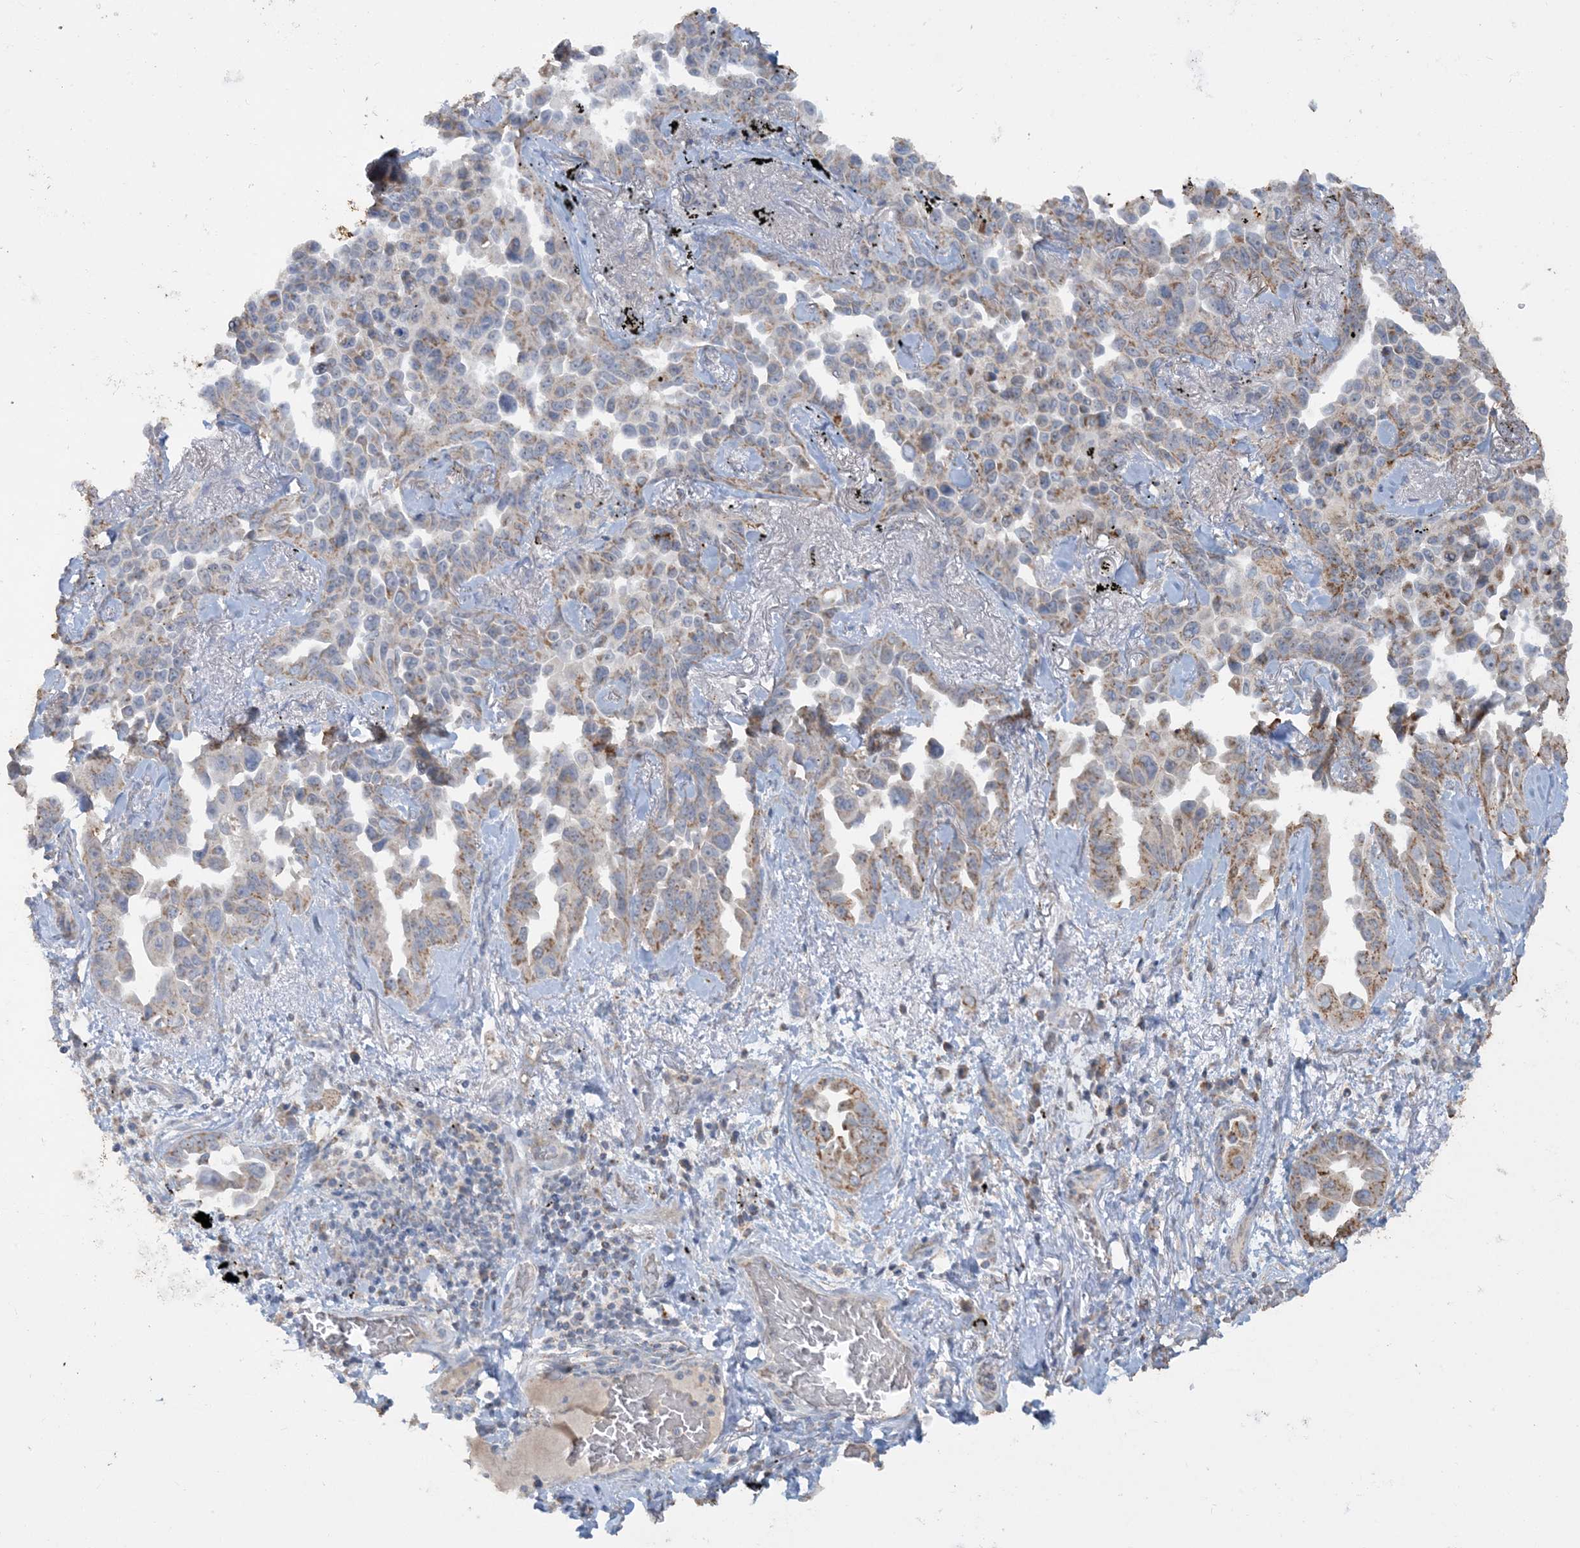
{"staining": {"intensity": "moderate", "quantity": "25%-75%", "location": "cytoplasmic/membranous"}, "tissue": "lung cancer", "cell_type": "Tumor cells", "image_type": "cancer", "snomed": [{"axis": "morphology", "description": "Adenocarcinoma, NOS"}, {"axis": "topography", "description": "Lung"}], "caption": "Lung cancer (adenocarcinoma) stained for a protein reveals moderate cytoplasmic/membranous positivity in tumor cells. Ihc stains the protein in brown and the nuclei are stained blue.", "gene": "SFMBT2", "patient": {"sex": "female", "age": 67}}